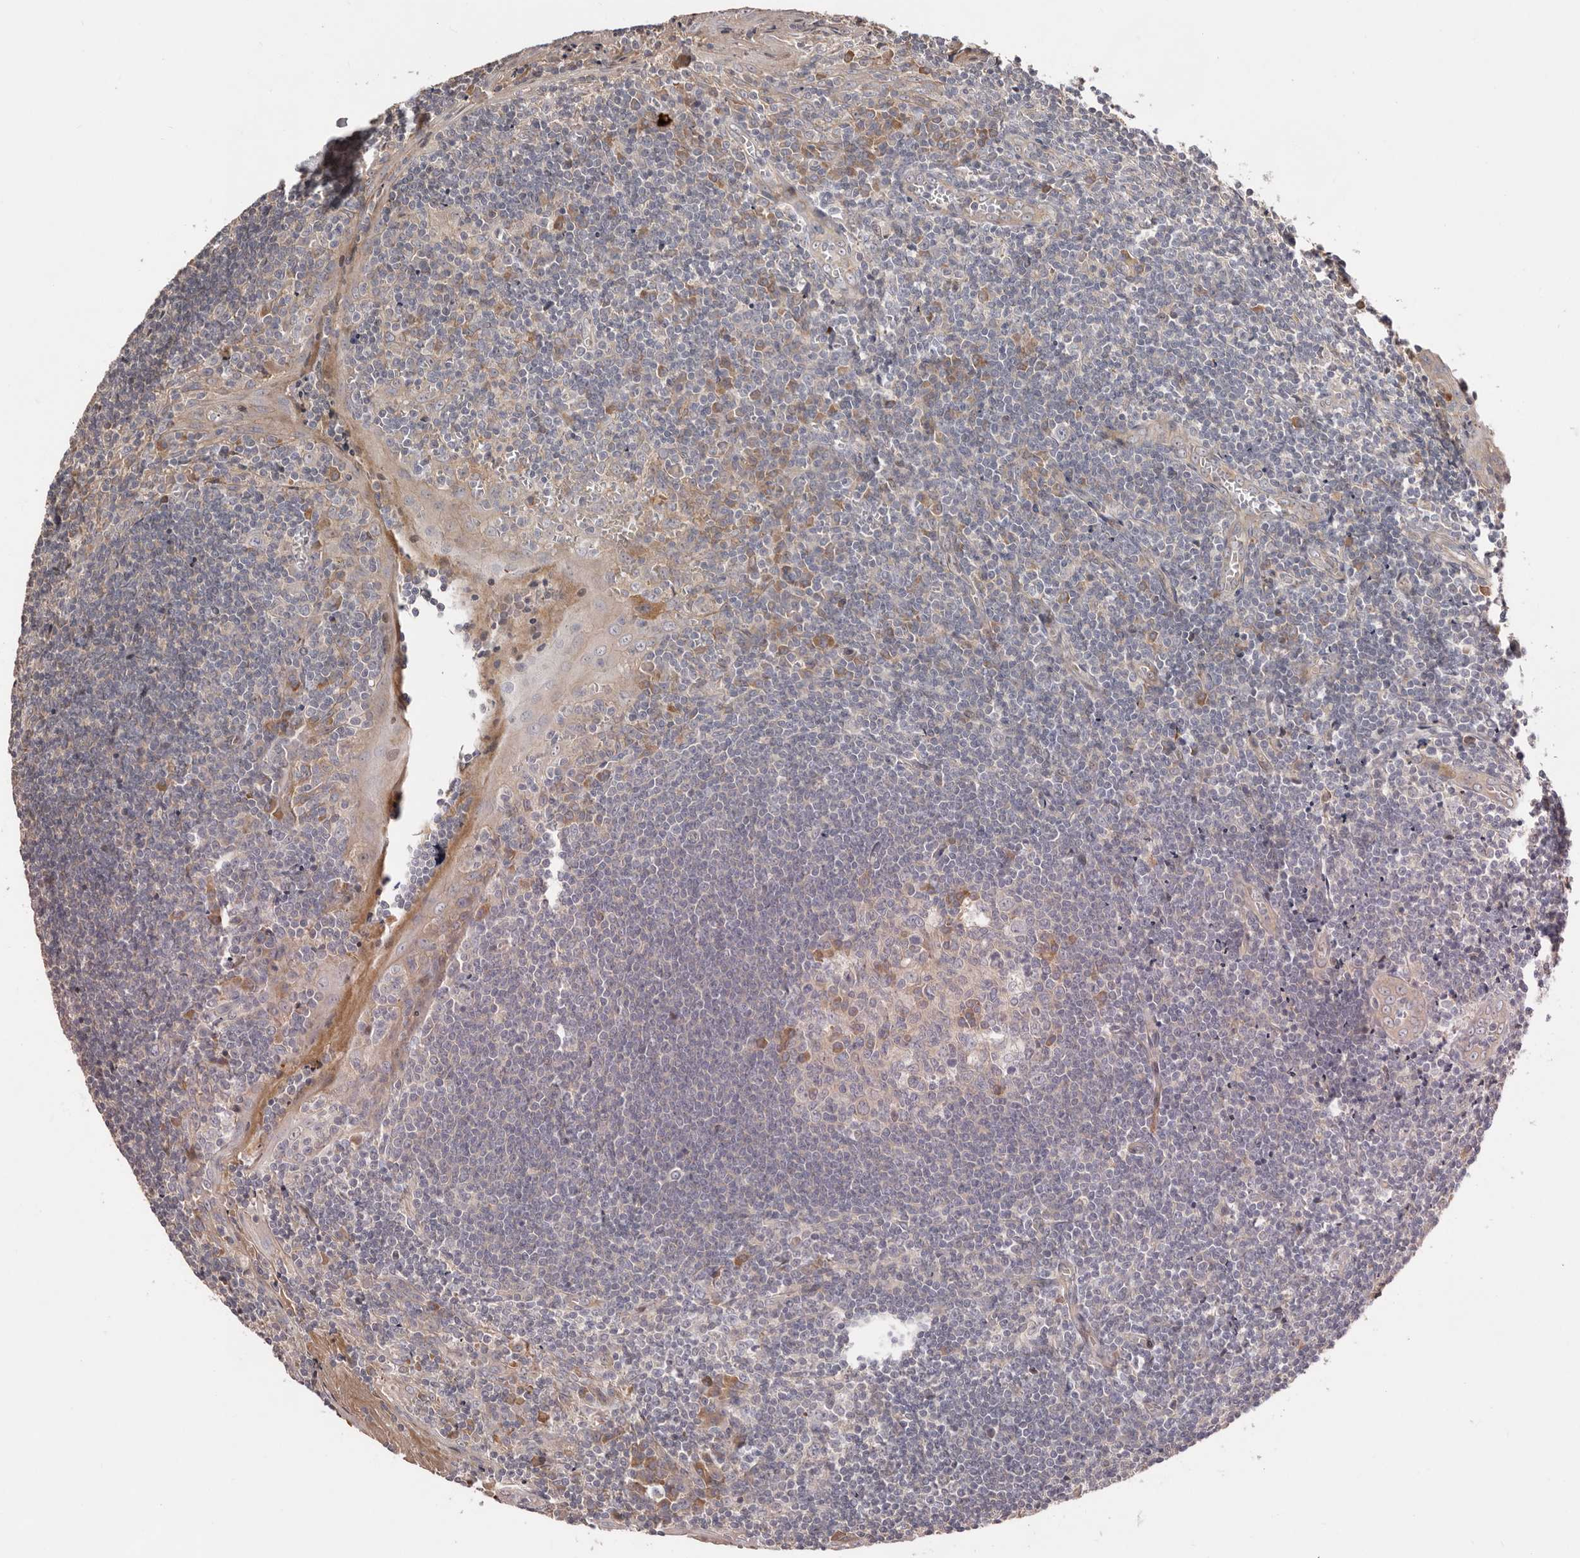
{"staining": {"intensity": "moderate", "quantity": "<25%", "location": "cytoplasmic/membranous"}, "tissue": "tonsil", "cell_type": "Germinal center cells", "image_type": "normal", "snomed": [{"axis": "morphology", "description": "Normal tissue, NOS"}, {"axis": "topography", "description": "Tonsil"}], "caption": "Tonsil stained with DAB immunohistochemistry exhibits low levels of moderate cytoplasmic/membranous expression in approximately <25% of germinal center cells. (DAB IHC with brightfield microscopy, high magnification).", "gene": "DOP1A", "patient": {"sex": "male", "age": 27}}